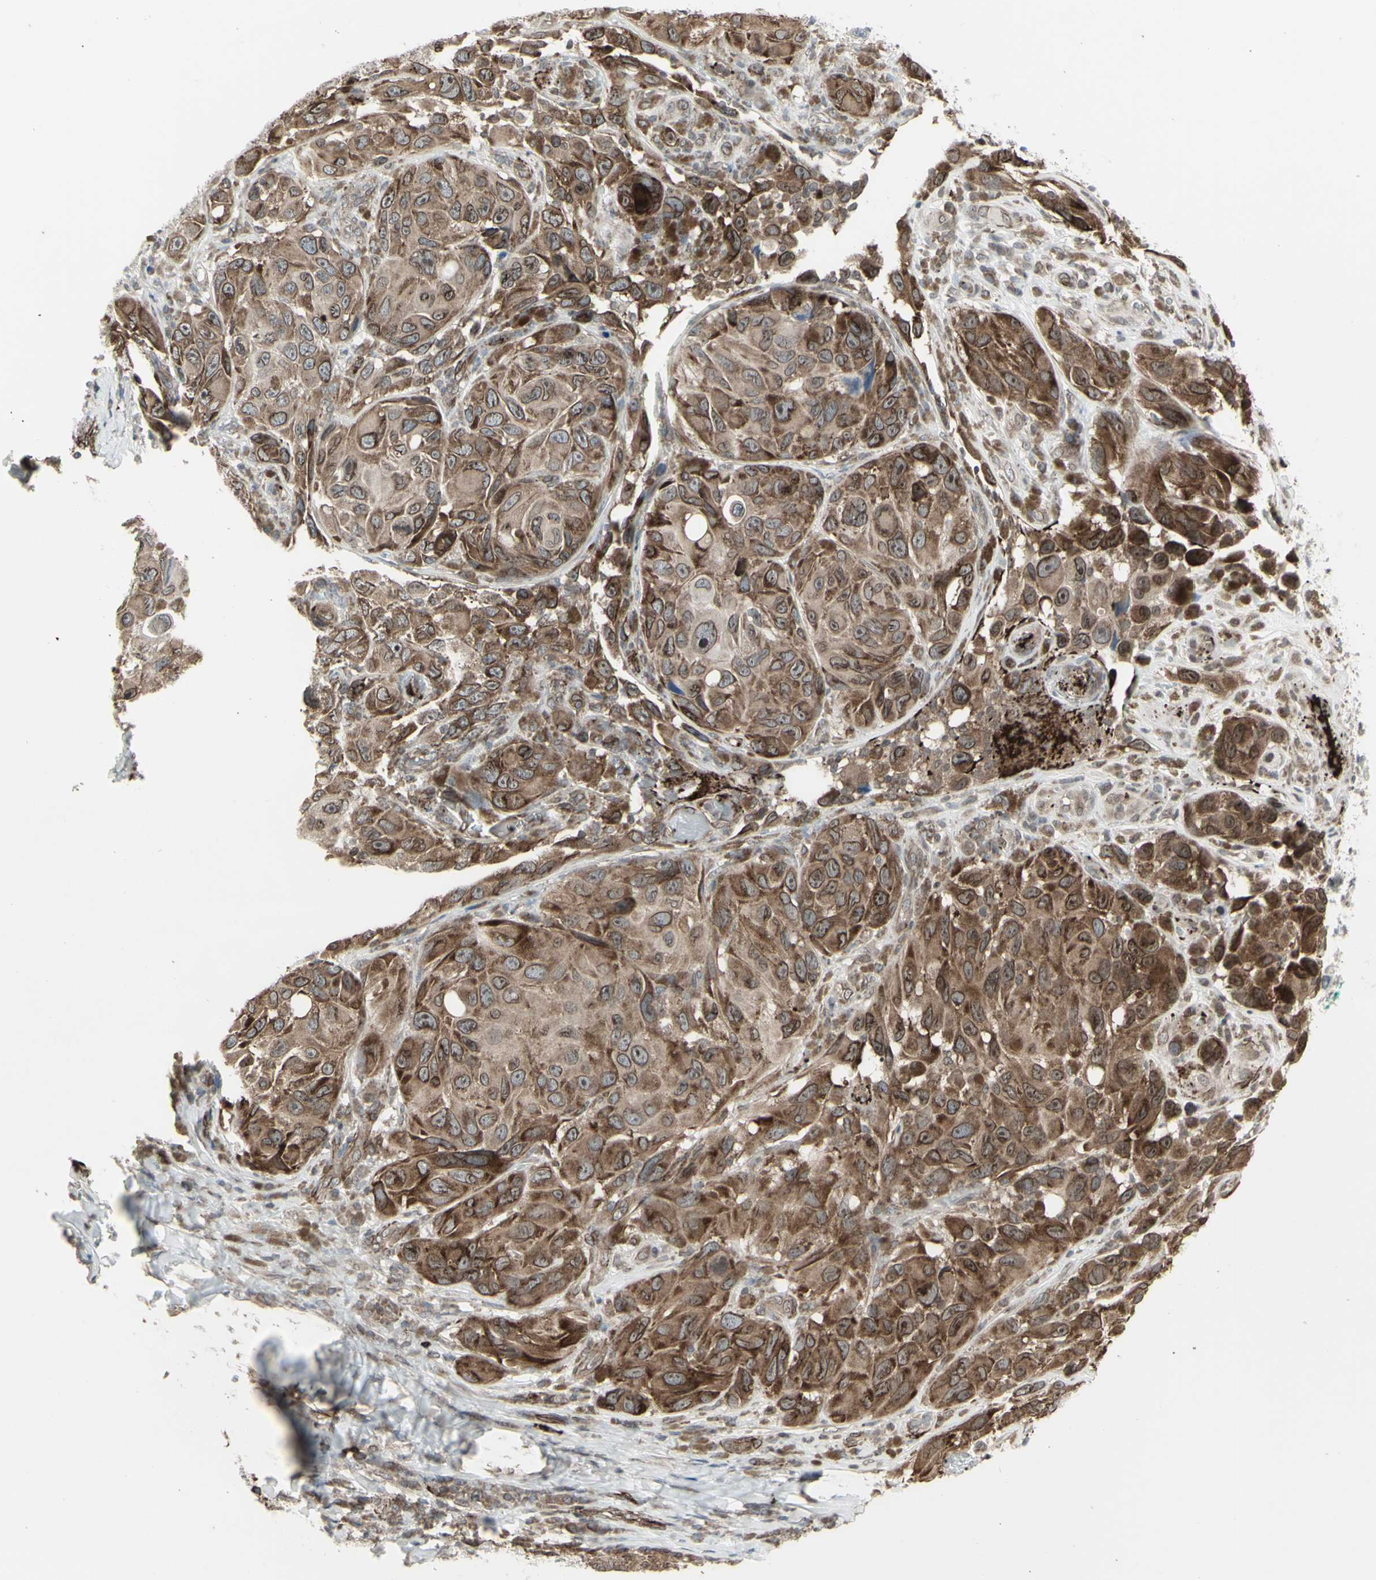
{"staining": {"intensity": "moderate", "quantity": ">75%", "location": "cytoplasmic/membranous"}, "tissue": "melanoma", "cell_type": "Tumor cells", "image_type": "cancer", "snomed": [{"axis": "morphology", "description": "Malignant melanoma, NOS"}, {"axis": "topography", "description": "Skin"}], "caption": "Approximately >75% of tumor cells in human malignant melanoma display moderate cytoplasmic/membranous protein expression as visualized by brown immunohistochemical staining.", "gene": "DTX3L", "patient": {"sex": "female", "age": 73}}